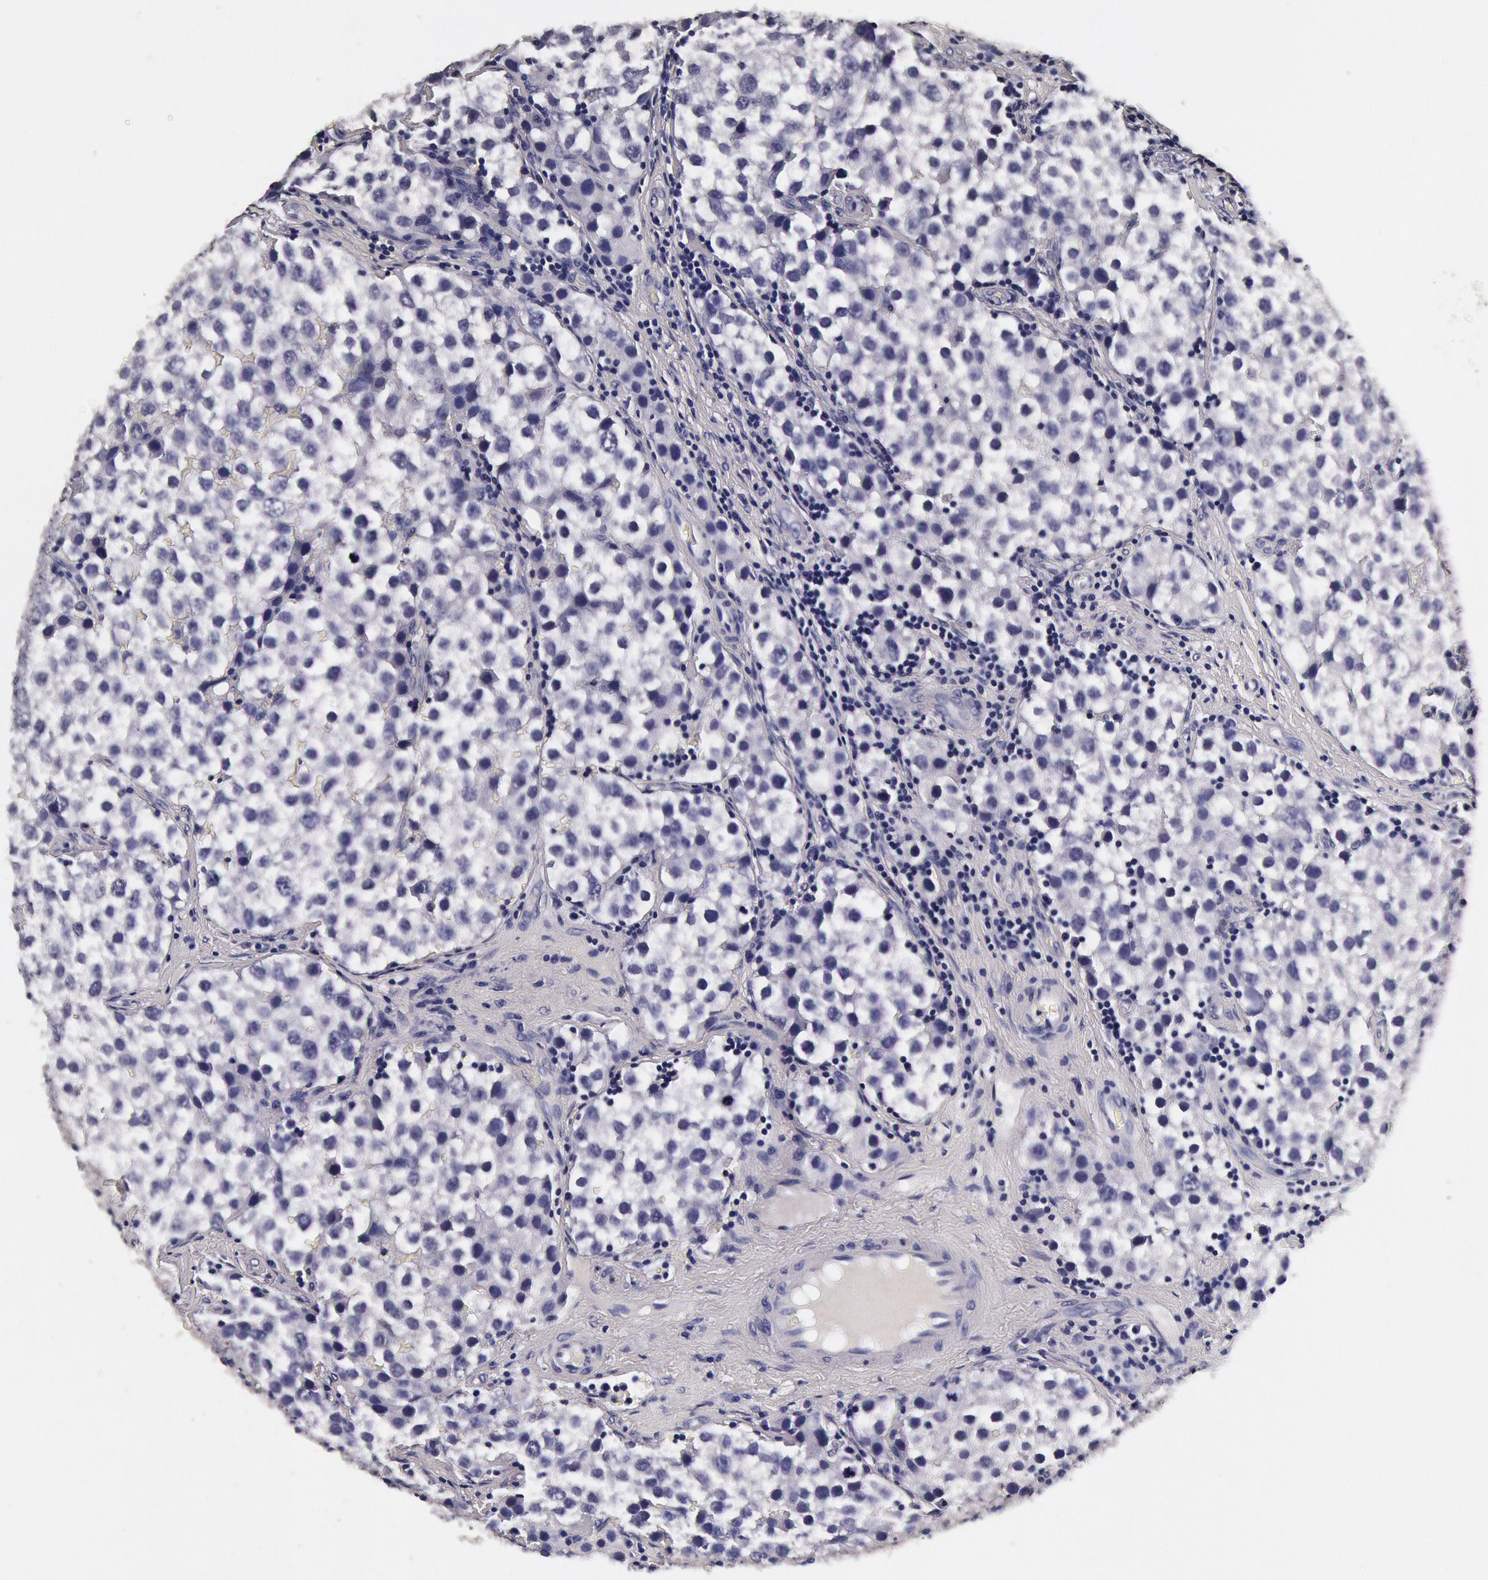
{"staining": {"intensity": "negative", "quantity": "none", "location": "none"}, "tissue": "testis cancer", "cell_type": "Tumor cells", "image_type": "cancer", "snomed": [{"axis": "morphology", "description": "Seminoma, NOS"}, {"axis": "topography", "description": "Testis"}], "caption": "The histopathology image shows no significant positivity in tumor cells of testis cancer.", "gene": "CCDC22", "patient": {"sex": "male", "age": 39}}